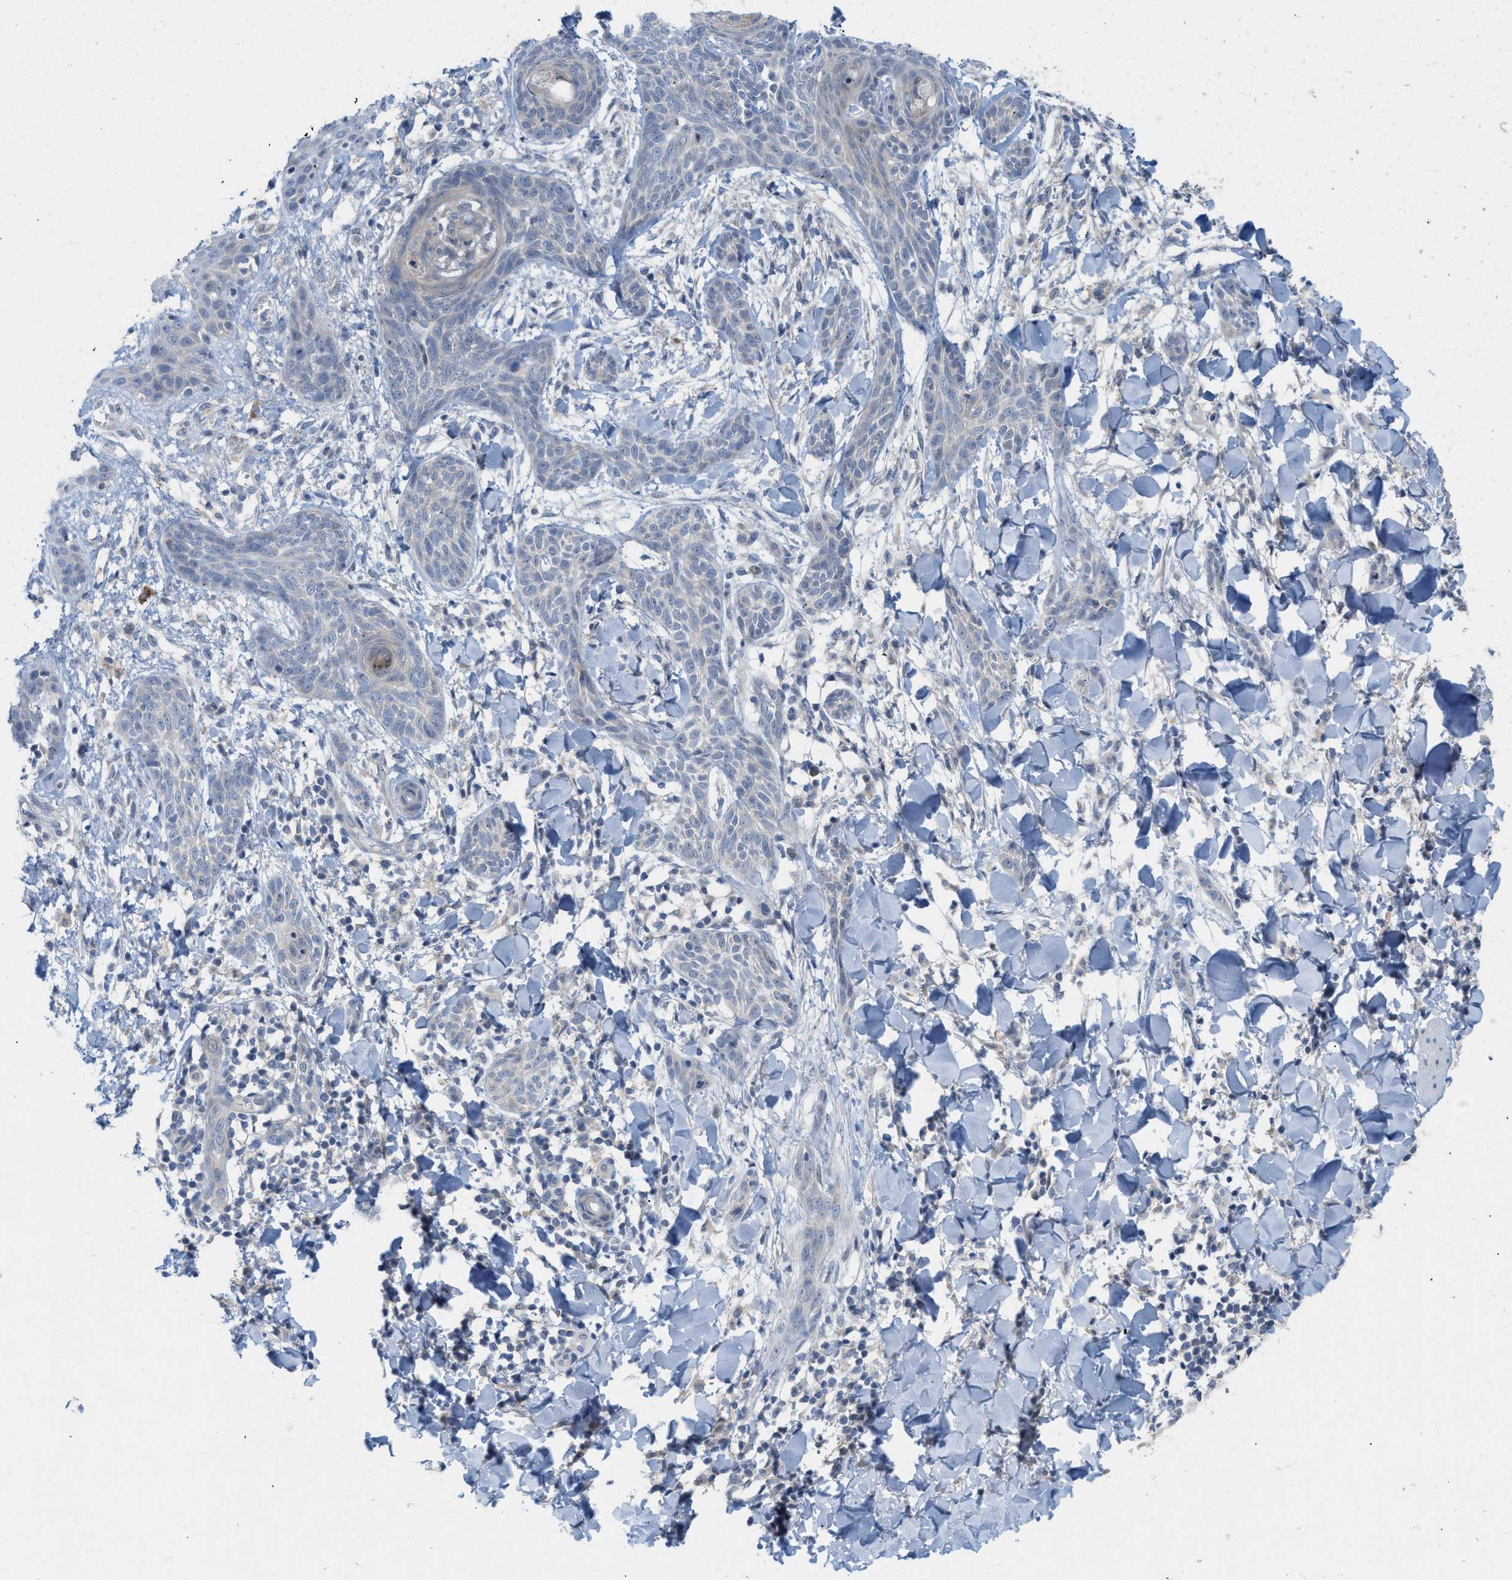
{"staining": {"intensity": "negative", "quantity": "none", "location": "none"}, "tissue": "skin cancer", "cell_type": "Tumor cells", "image_type": "cancer", "snomed": [{"axis": "morphology", "description": "Basal cell carcinoma"}, {"axis": "topography", "description": "Skin"}], "caption": "A high-resolution micrograph shows immunohistochemistry (IHC) staining of skin cancer, which displays no significant positivity in tumor cells.", "gene": "WIPI2", "patient": {"sex": "female", "age": 59}}